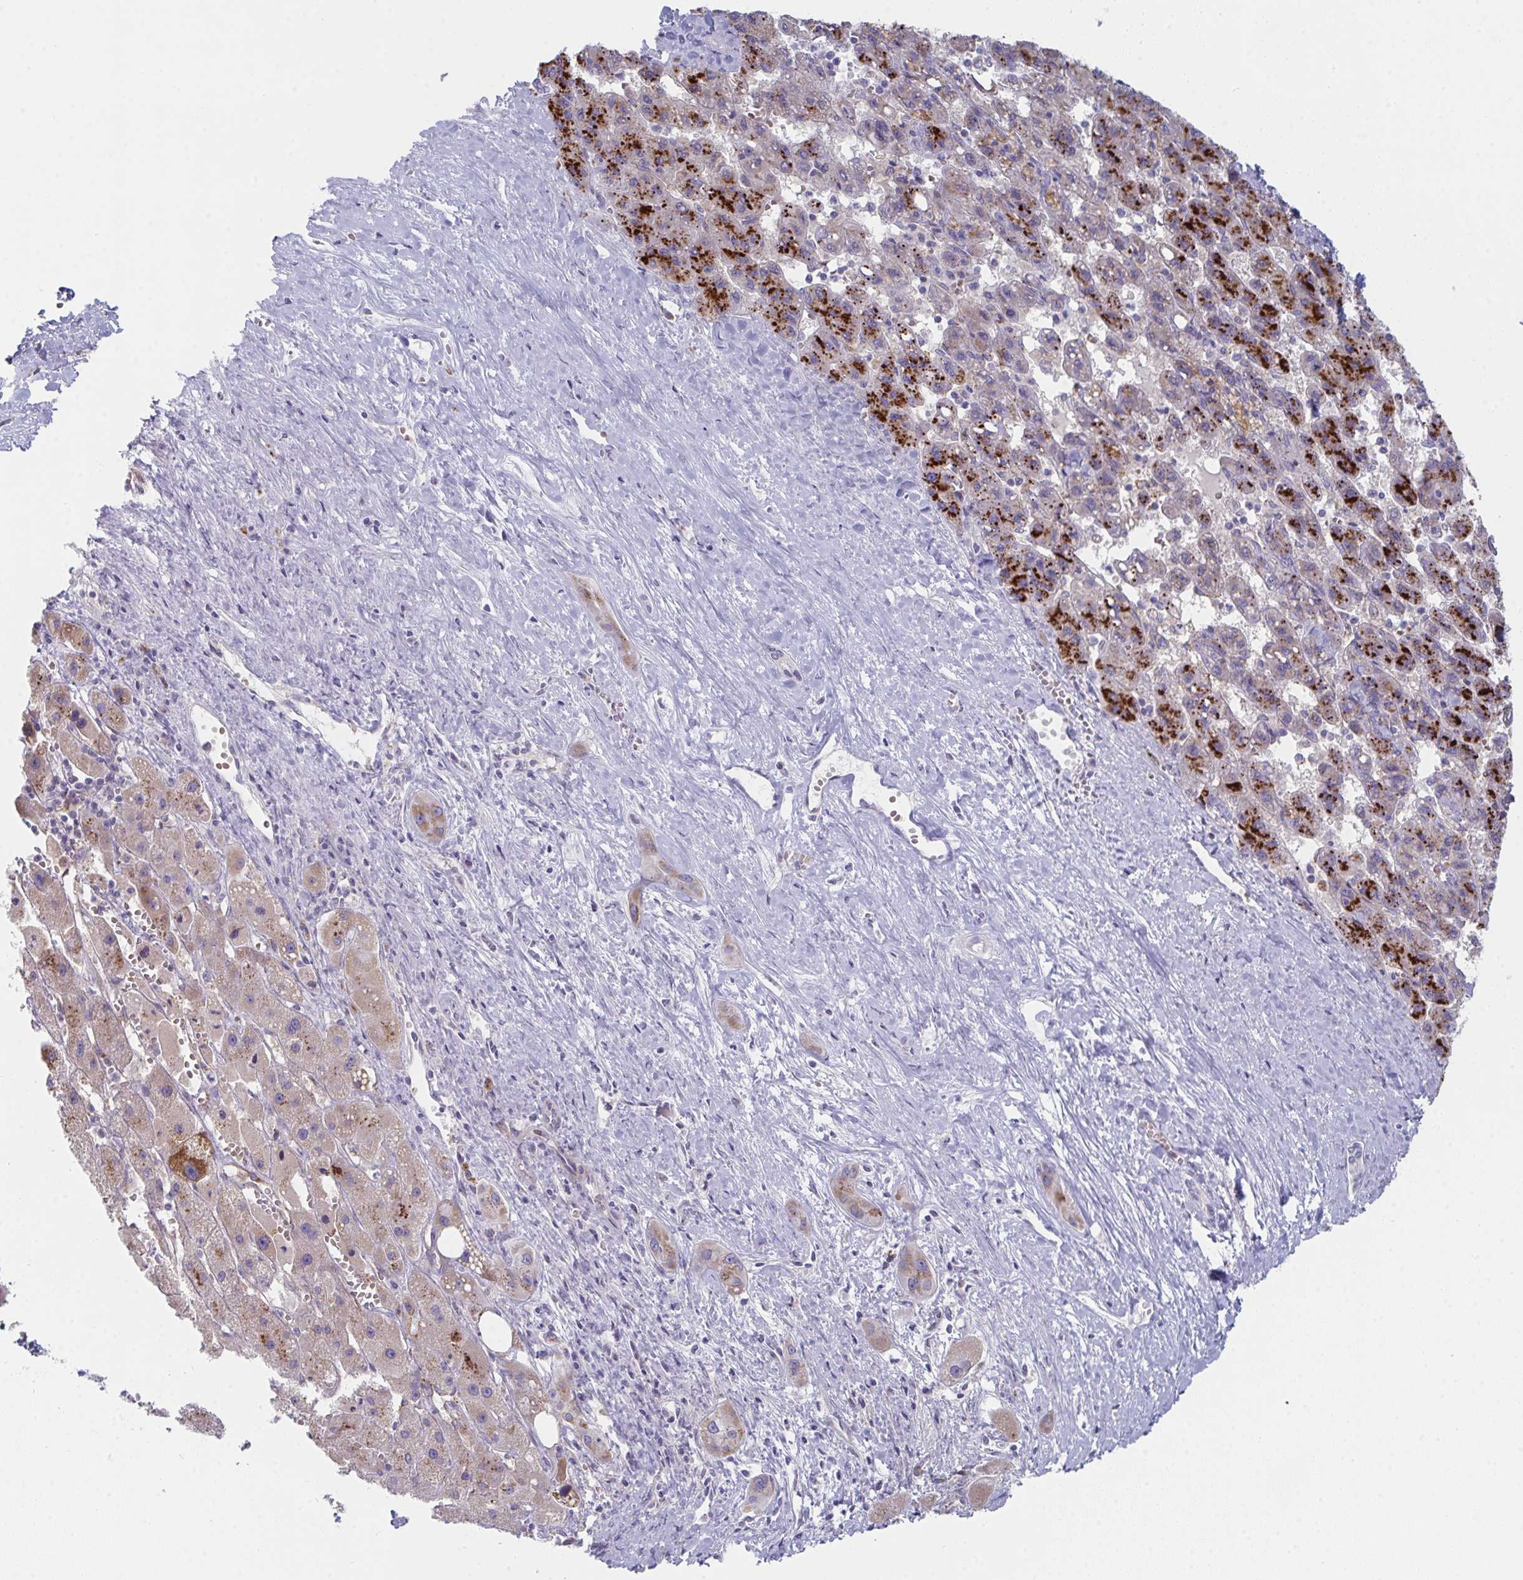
{"staining": {"intensity": "strong", "quantity": "25%-75%", "location": "cytoplasmic/membranous"}, "tissue": "liver cancer", "cell_type": "Tumor cells", "image_type": "cancer", "snomed": [{"axis": "morphology", "description": "Carcinoma, Hepatocellular, NOS"}, {"axis": "topography", "description": "Liver"}], "caption": "A micrograph of human hepatocellular carcinoma (liver) stained for a protein shows strong cytoplasmic/membranous brown staining in tumor cells. The protein of interest is shown in brown color, while the nuclei are stained blue.", "gene": "VWDE", "patient": {"sex": "female", "age": 82}}